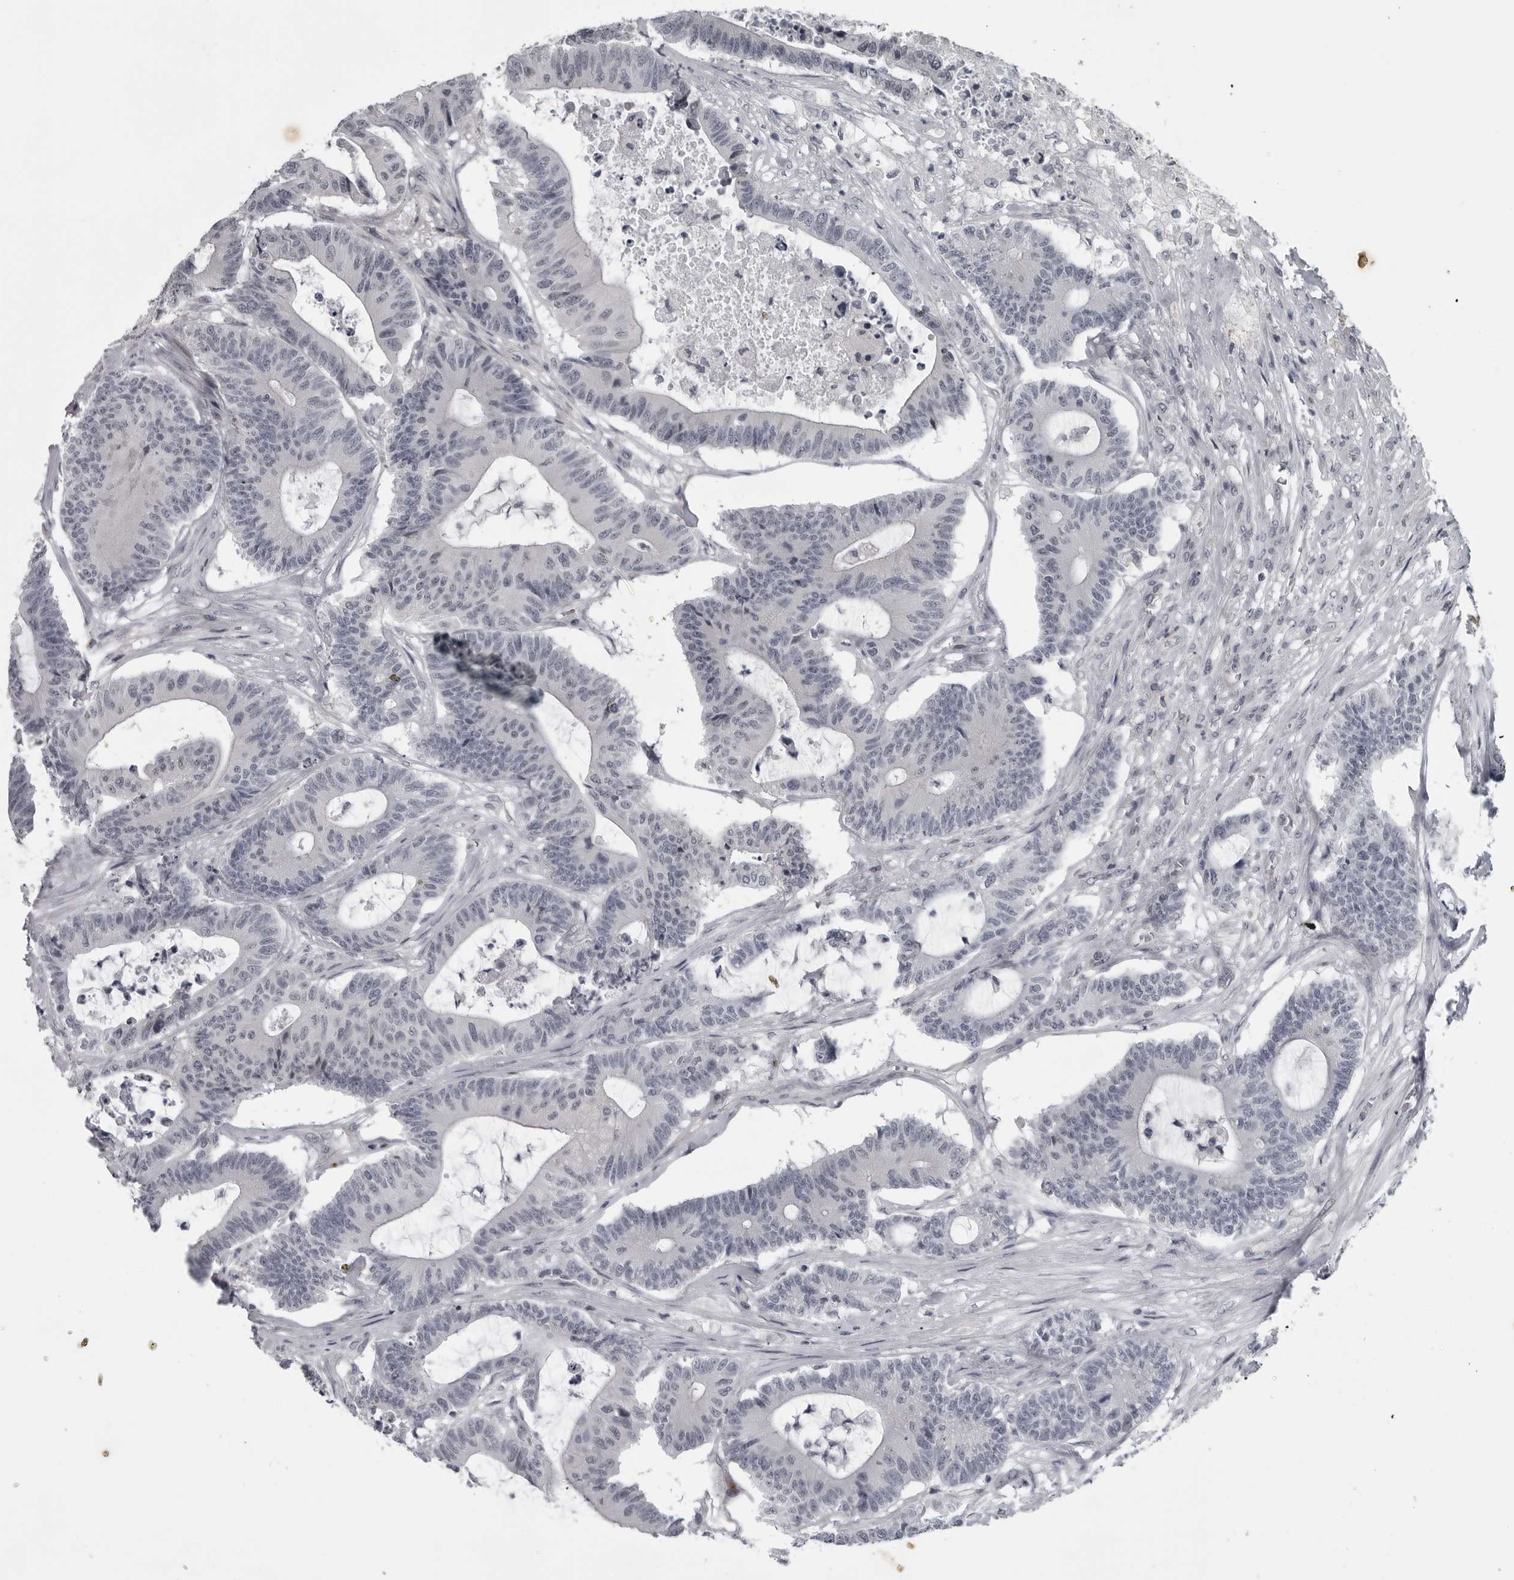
{"staining": {"intensity": "negative", "quantity": "none", "location": "none"}, "tissue": "colorectal cancer", "cell_type": "Tumor cells", "image_type": "cancer", "snomed": [{"axis": "morphology", "description": "Adenocarcinoma, NOS"}, {"axis": "topography", "description": "Colon"}], "caption": "This is a photomicrograph of immunohistochemistry staining of adenocarcinoma (colorectal), which shows no staining in tumor cells.", "gene": "LYSMD1", "patient": {"sex": "female", "age": 84}}